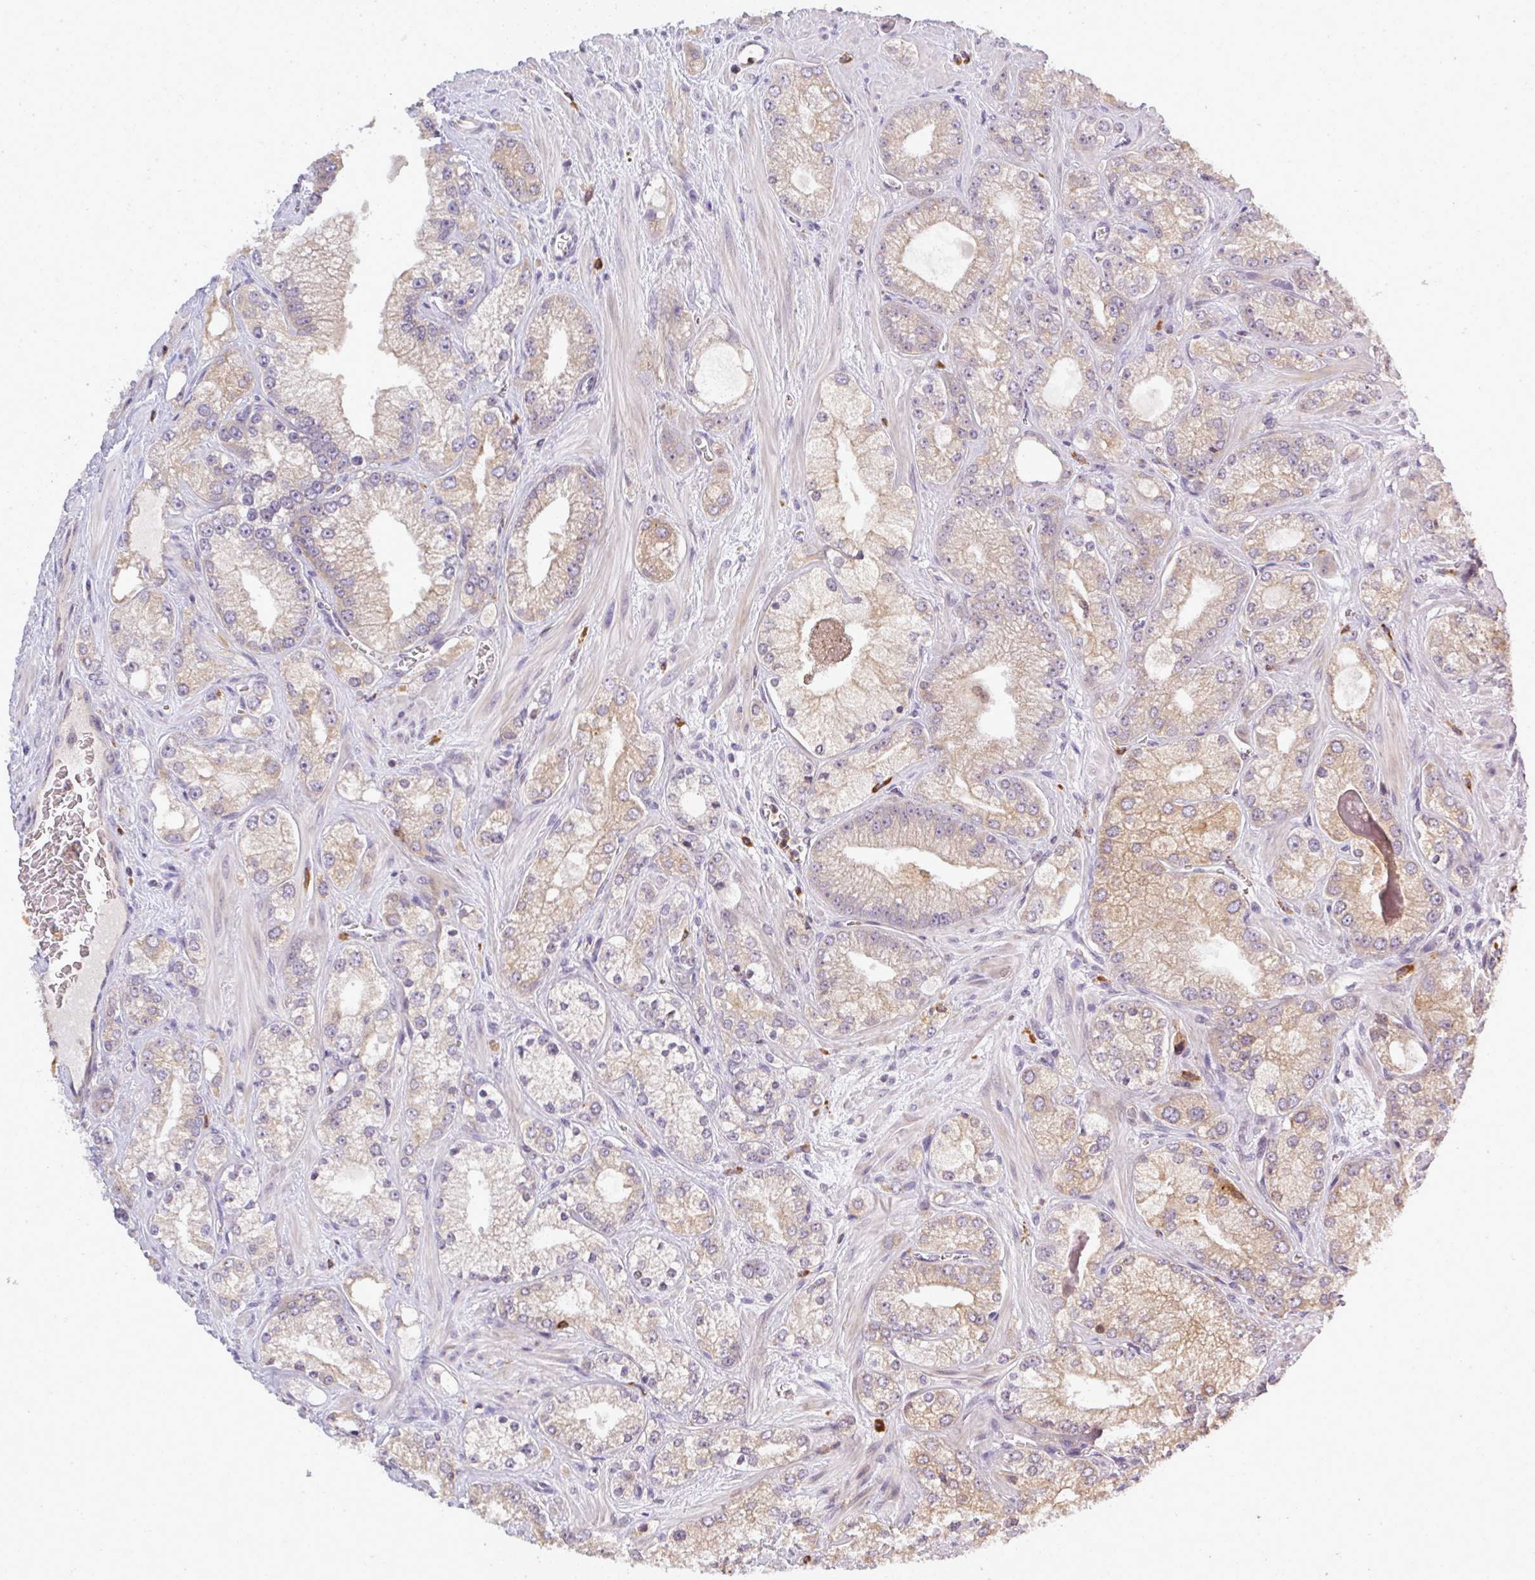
{"staining": {"intensity": "weak", "quantity": ">75%", "location": "cytoplasmic/membranous"}, "tissue": "prostate cancer", "cell_type": "Tumor cells", "image_type": "cancer", "snomed": [{"axis": "morphology", "description": "Normal tissue, NOS"}, {"axis": "morphology", "description": "Adenocarcinoma, High grade"}, {"axis": "topography", "description": "Prostate"}, {"axis": "topography", "description": "Peripheral nerve tissue"}], "caption": "Prostate cancer (high-grade adenocarcinoma) tissue displays weak cytoplasmic/membranous positivity in about >75% of tumor cells, visualized by immunohistochemistry.", "gene": "FAM153A", "patient": {"sex": "male", "age": 68}}